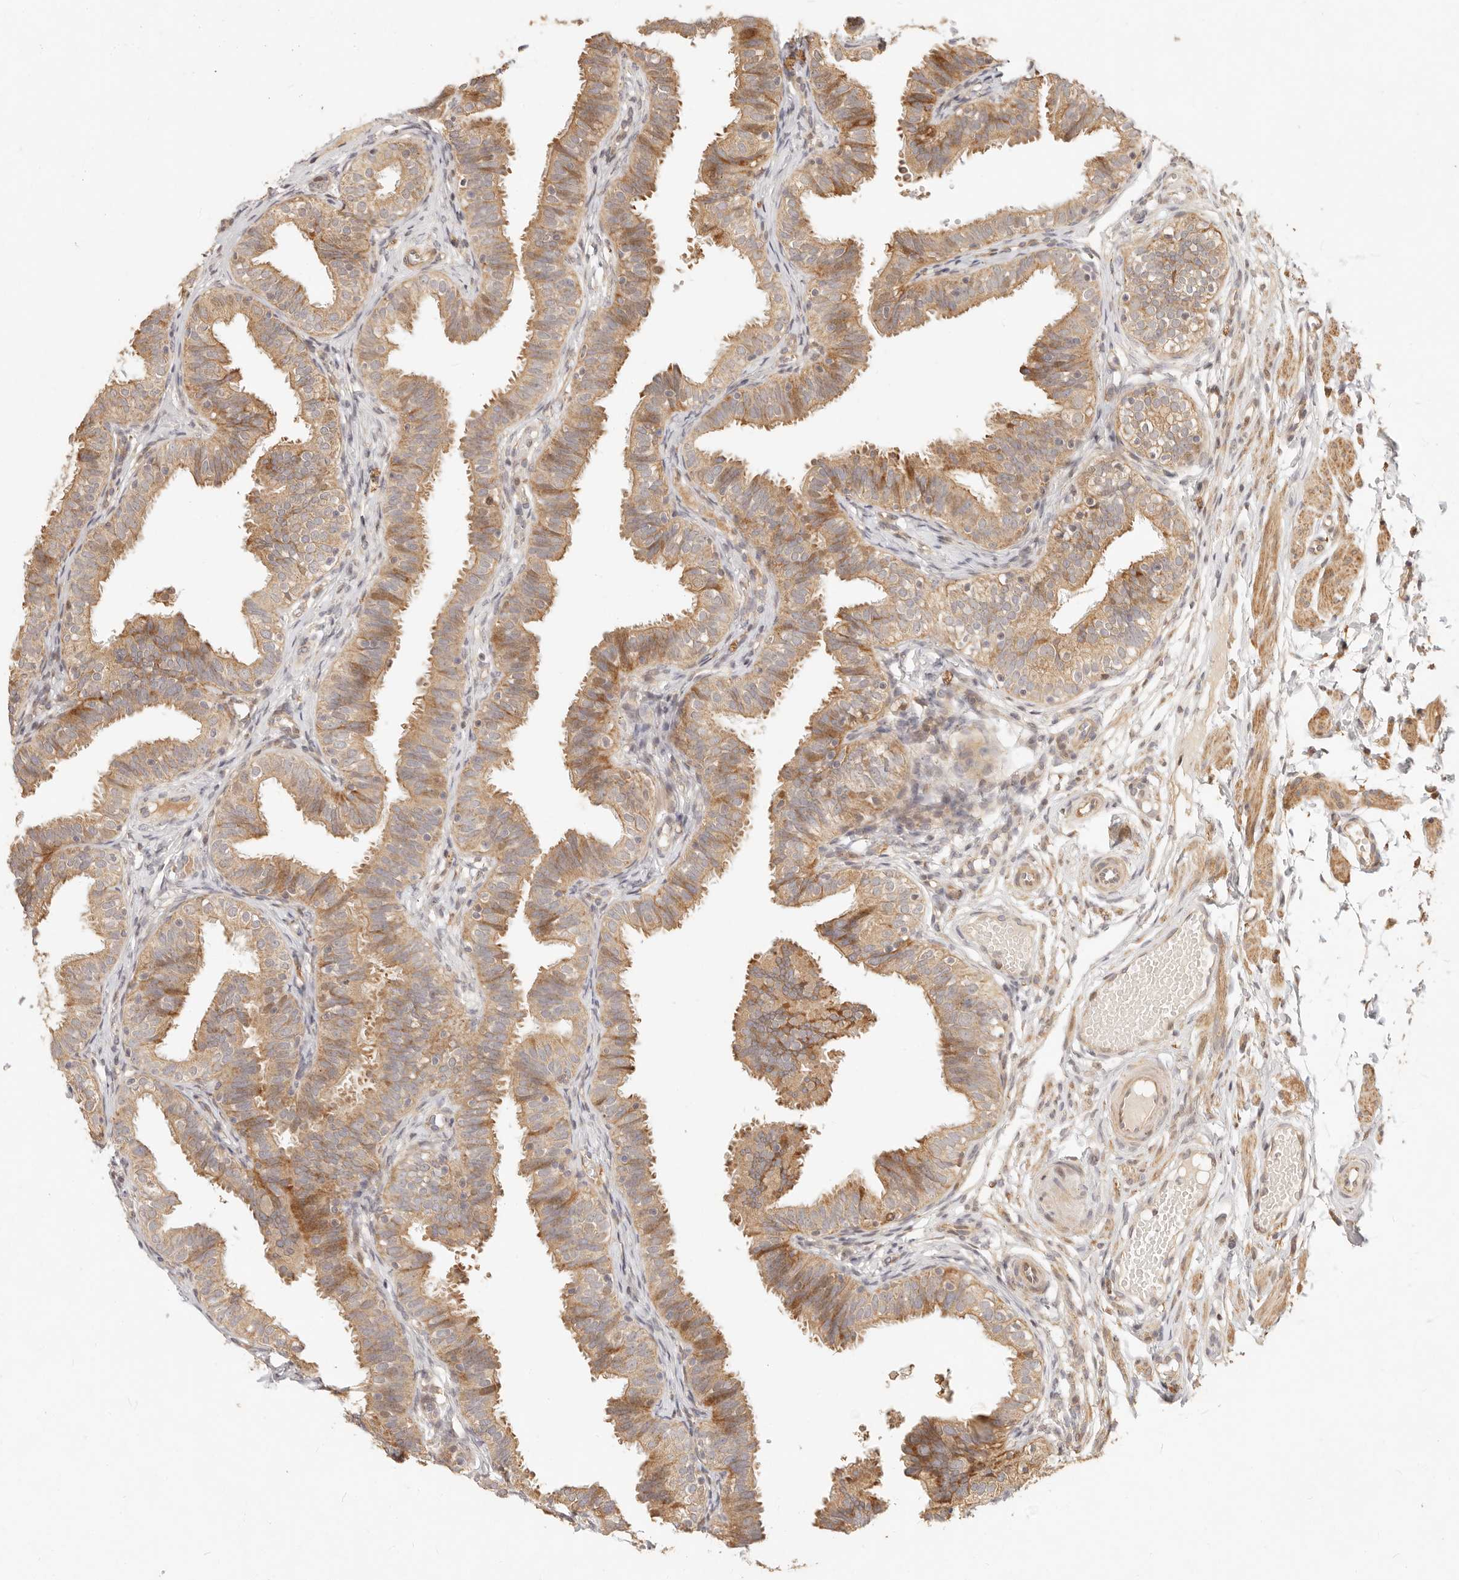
{"staining": {"intensity": "moderate", "quantity": ">75%", "location": "cytoplasmic/membranous,nuclear"}, "tissue": "fallopian tube", "cell_type": "Glandular cells", "image_type": "normal", "snomed": [{"axis": "morphology", "description": "Normal tissue, NOS"}, {"axis": "topography", "description": "Fallopian tube"}], "caption": "This micrograph displays IHC staining of benign human fallopian tube, with medium moderate cytoplasmic/membranous,nuclear expression in approximately >75% of glandular cells.", "gene": "TIMM17A", "patient": {"sex": "female", "age": 35}}